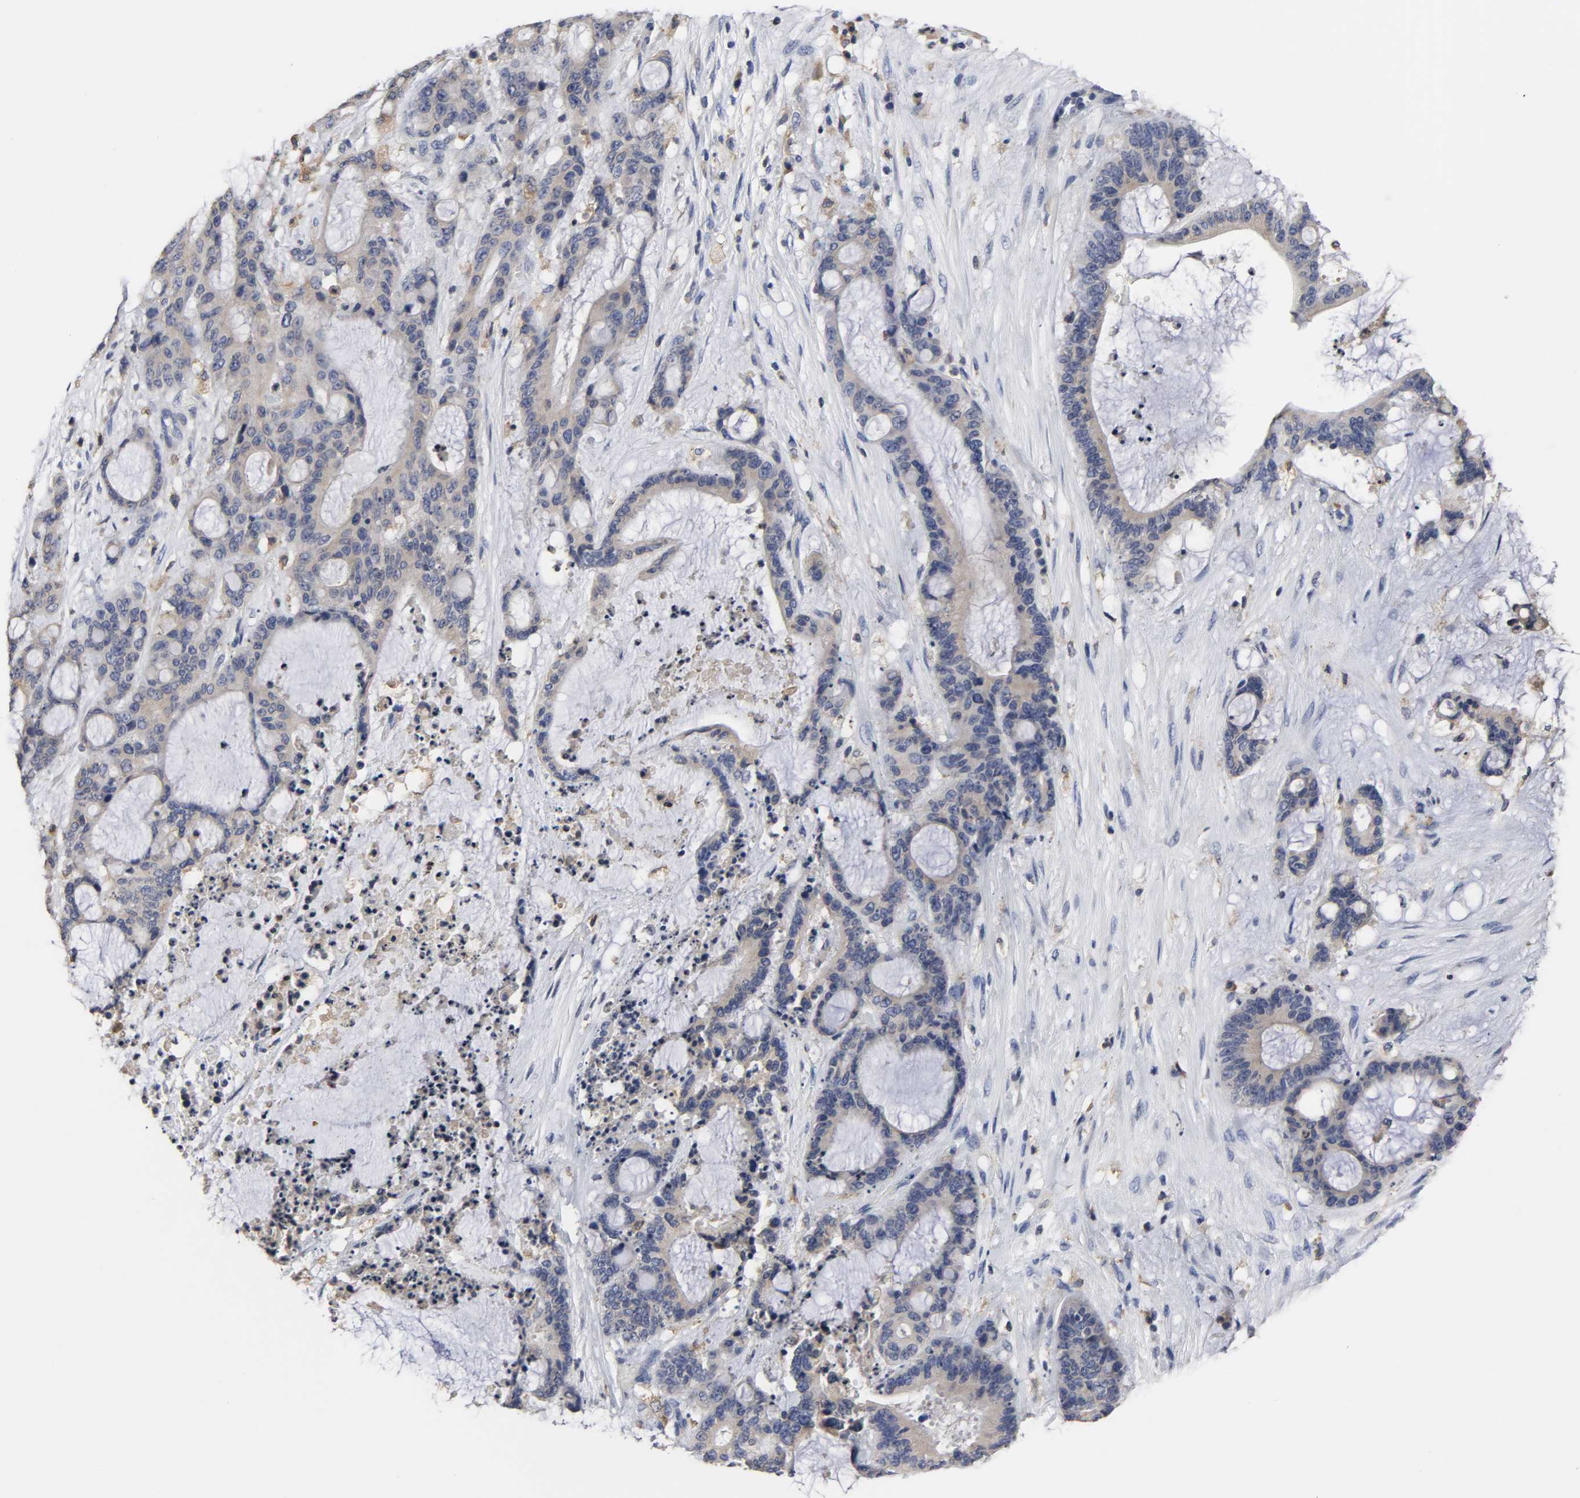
{"staining": {"intensity": "weak", "quantity": ">75%", "location": "cytoplasmic/membranous"}, "tissue": "liver cancer", "cell_type": "Tumor cells", "image_type": "cancer", "snomed": [{"axis": "morphology", "description": "Cholangiocarcinoma"}, {"axis": "topography", "description": "Liver"}], "caption": "Protein staining displays weak cytoplasmic/membranous staining in approximately >75% of tumor cells in liver cholangiocarcinoma.", "gene": "HCK", "patient": {"sex": "female", "age": 73}}